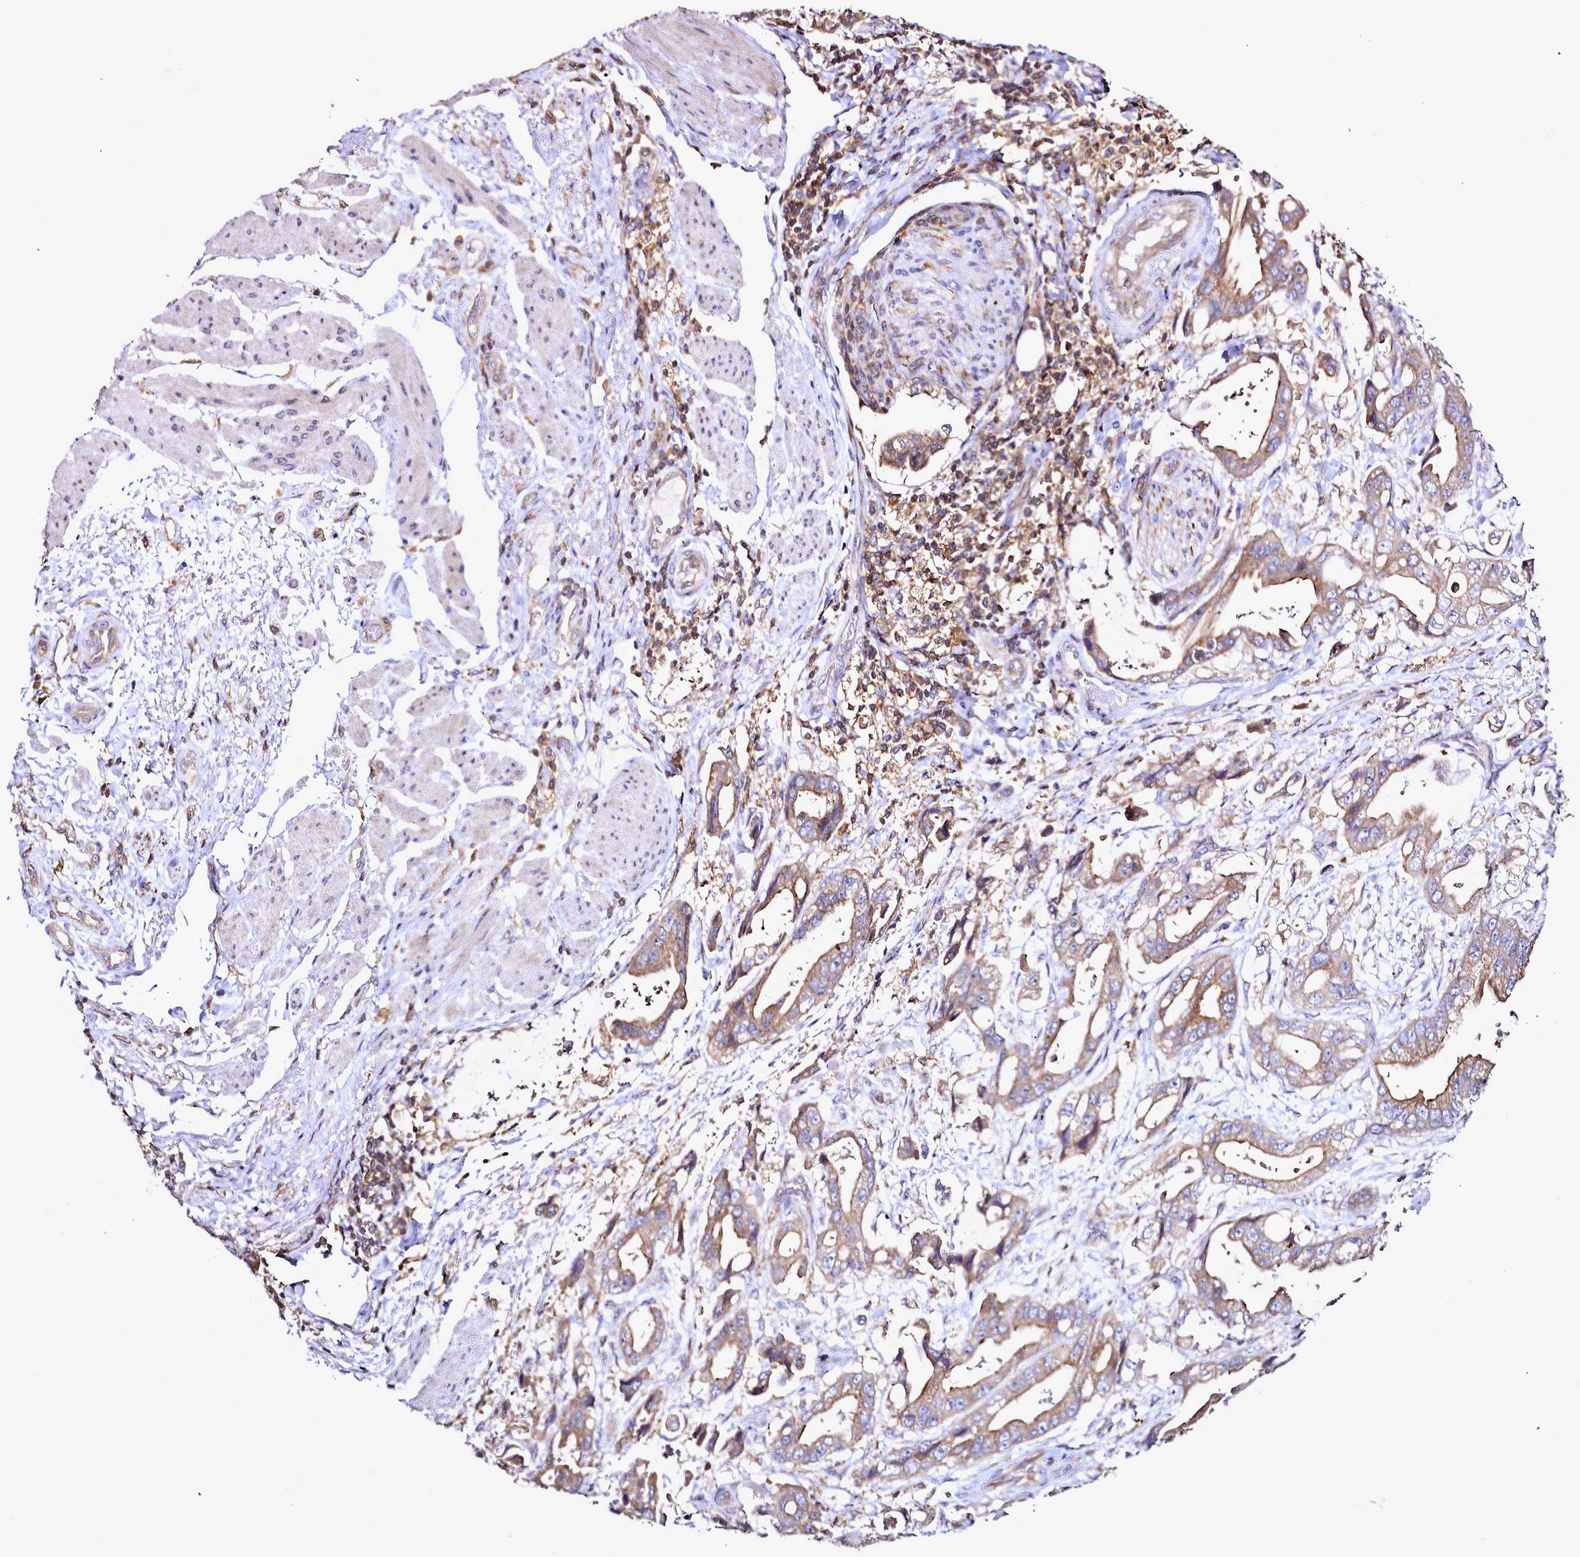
{"staining": {"intensity": "moderate", "quantity": ">75%", "location": "cytoplasmic/membranous"}, "tissue": "stomach cancer", "cell_type": "Tumor cells", "image_type": "cancer", "snomed": [{"axis": "morphology", "description": "Adenocarcinoma, NOS"}, {"axis": "topography", "description": "Stomach"}], "caption": "About >75% of tumor cells in adenocarcinoma (stomach) display moderate cytoplasmic/membranous protein positivity as visualized by brown immunohistochemical staining.", "gene": "NCKAP1L", "patient": {"sex": "male", "age": 62}}